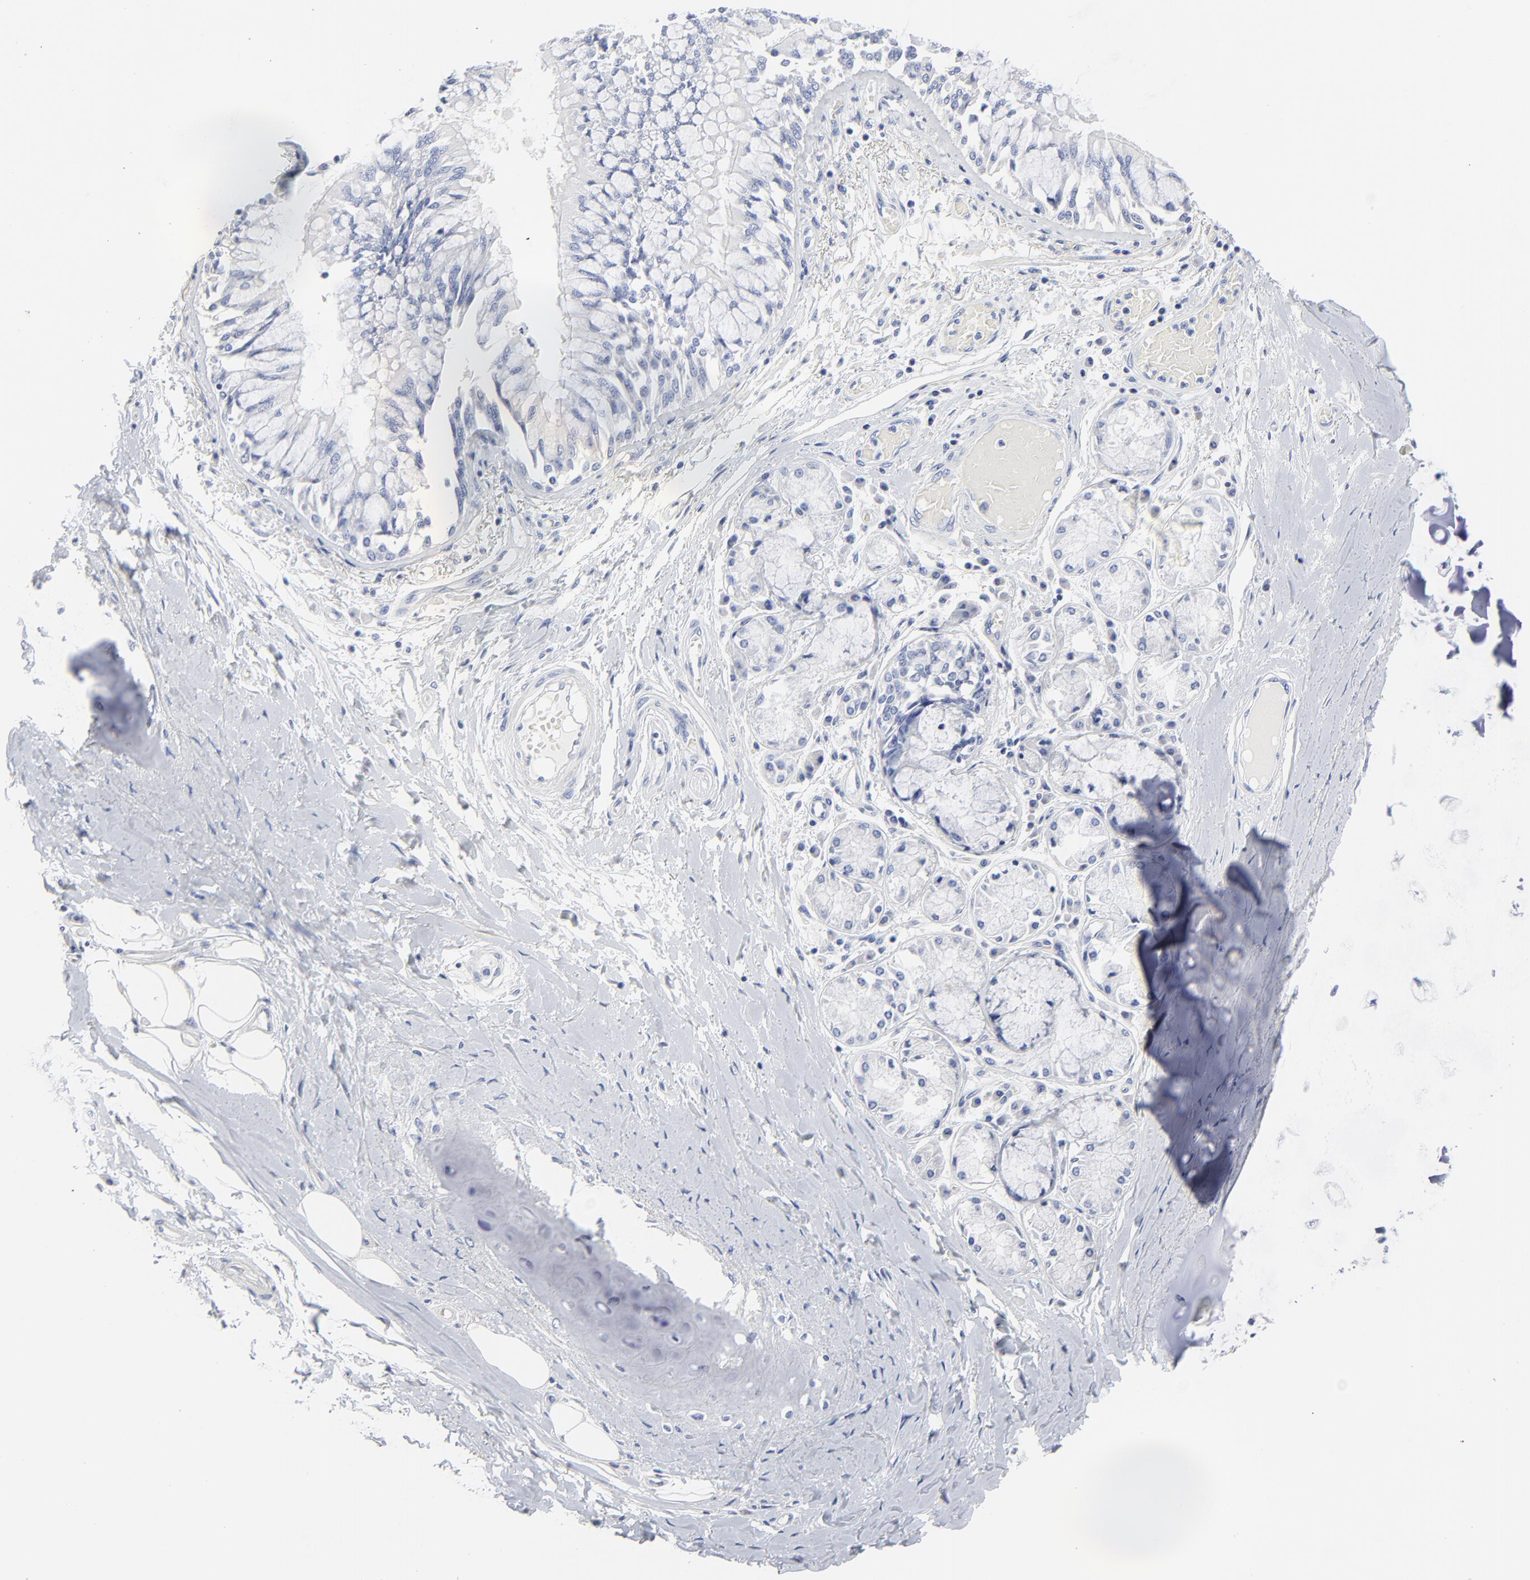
{"staining": {"intensity": "negative", "quantity": "none", "location": "none"}, "tissue": "bronchus", "cell_type": "Respiratory epithelial cells", "image_type": "normal", "snomed": [{"axis": "morphology", "description": "Normal tissue, NOS"}, {"axis": "topography", "description": "Cartilage tissue"}, {"axis": "topography", "description": "Bronchus"}, {"axis": "topography", "description": "Lung"}, {"axis": "topography", "description": "Peripheral nerve tissue"}], "caption": "This is an immunohistochemistry (IHC) image of unremarkable bronchus. There is no staining in respiratory epithelial cells.", "gene": "STAT2", "patient": {"sex": "female", "age": 49}}